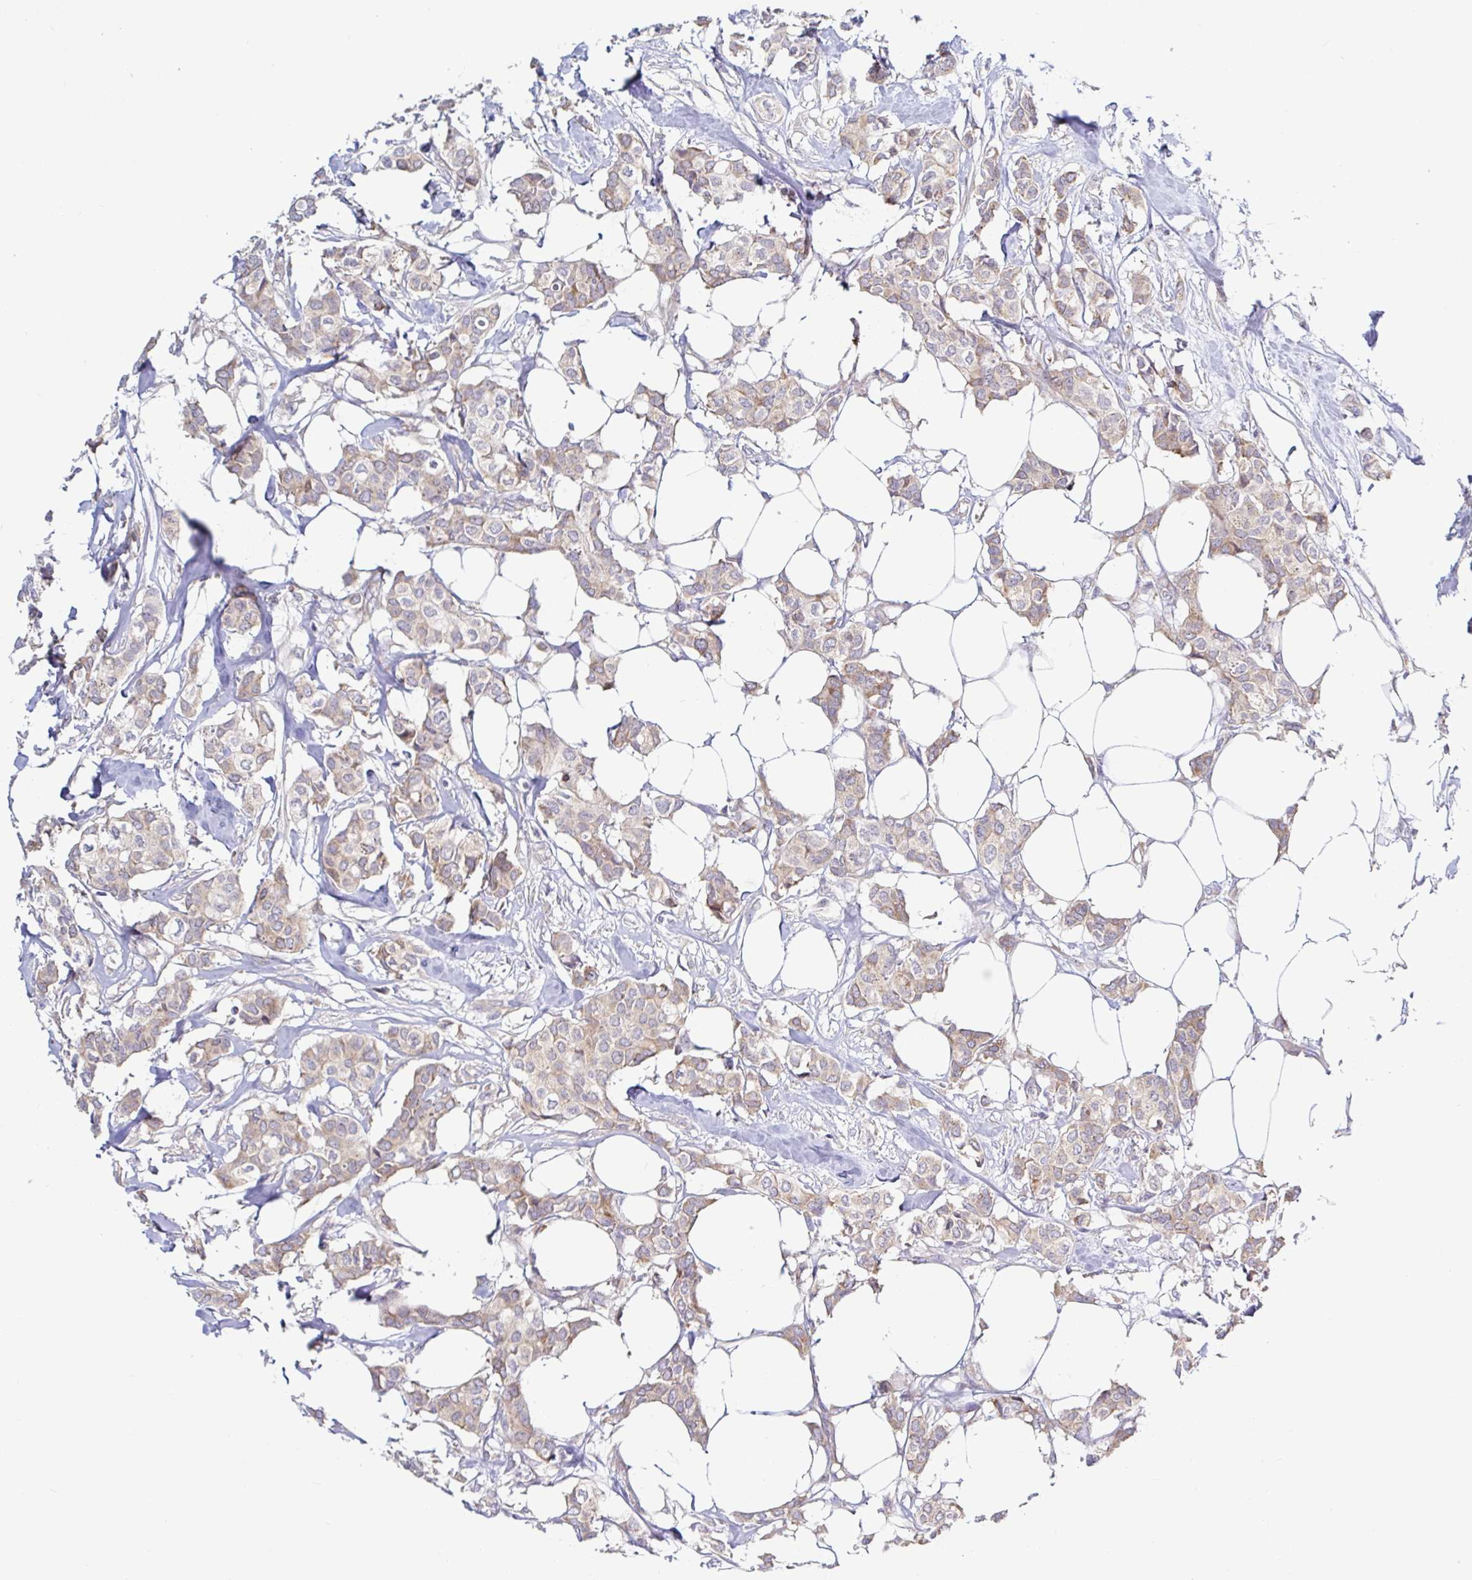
{"staining": {"intensity": "weak", "quantity": ">75%", "location": "cytoplasmic/membranous"}, "tissue": "breast cancer", "cell_type": "Tumor cells", "image_type": "cancer", "snomed": [{"axis": "morphology", "description": "Duct carcinoma"}, {"axis": "topography", "description": "Breast"}], "caption": "IHC of human infiltrating ductal carcinoma (breast) reveals low levels of weak cytoplasmic/membranous positivity in approximately >75% of tumor cells.", "gene": "LARP1", "patient": {"sex": "female", "age": 62}}